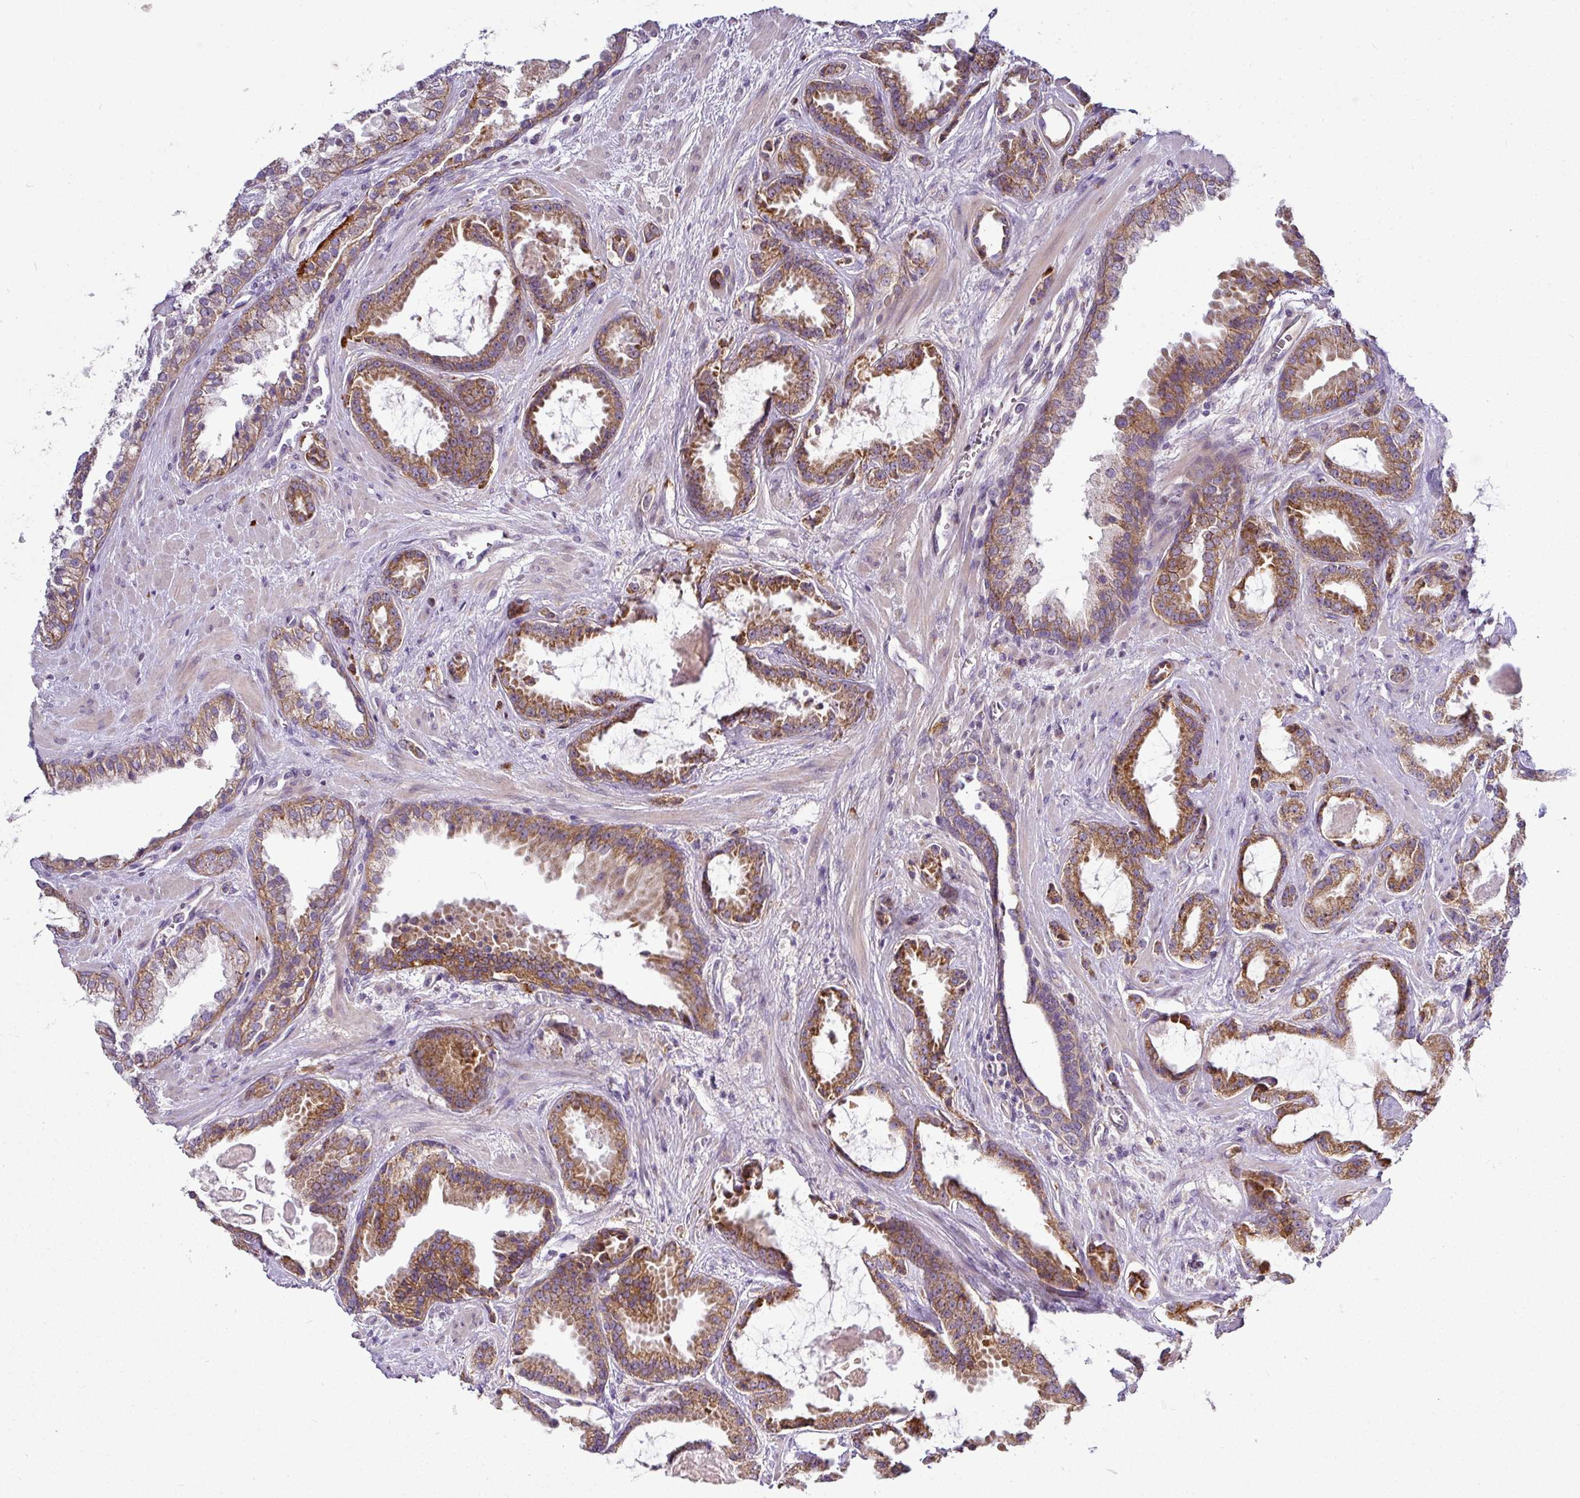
{"staining": {"intensity": "moderate", "quantity": ">75%", "location": "cytoplasmic/membranous"}, "tissue": "prostate cancer", "cell_type": "Tumor cells", "image_type": "cancer", "snomed": [{"axis": "morphology", "description": "Adenocarcinoma, Low grade"}, {"axis": "topography", "description": "Prostate"}], "caption": "High-power microscopy captured an immunohistochemistry (IHC) photomicrograph of adenocarcinoma (low-grade) (prostate), revealing moderate cytoplasmic/membranous staining in approximately >75% of tumor cells.", "gene": "GAN", "patient": {"sex": "male", "age": 62}}